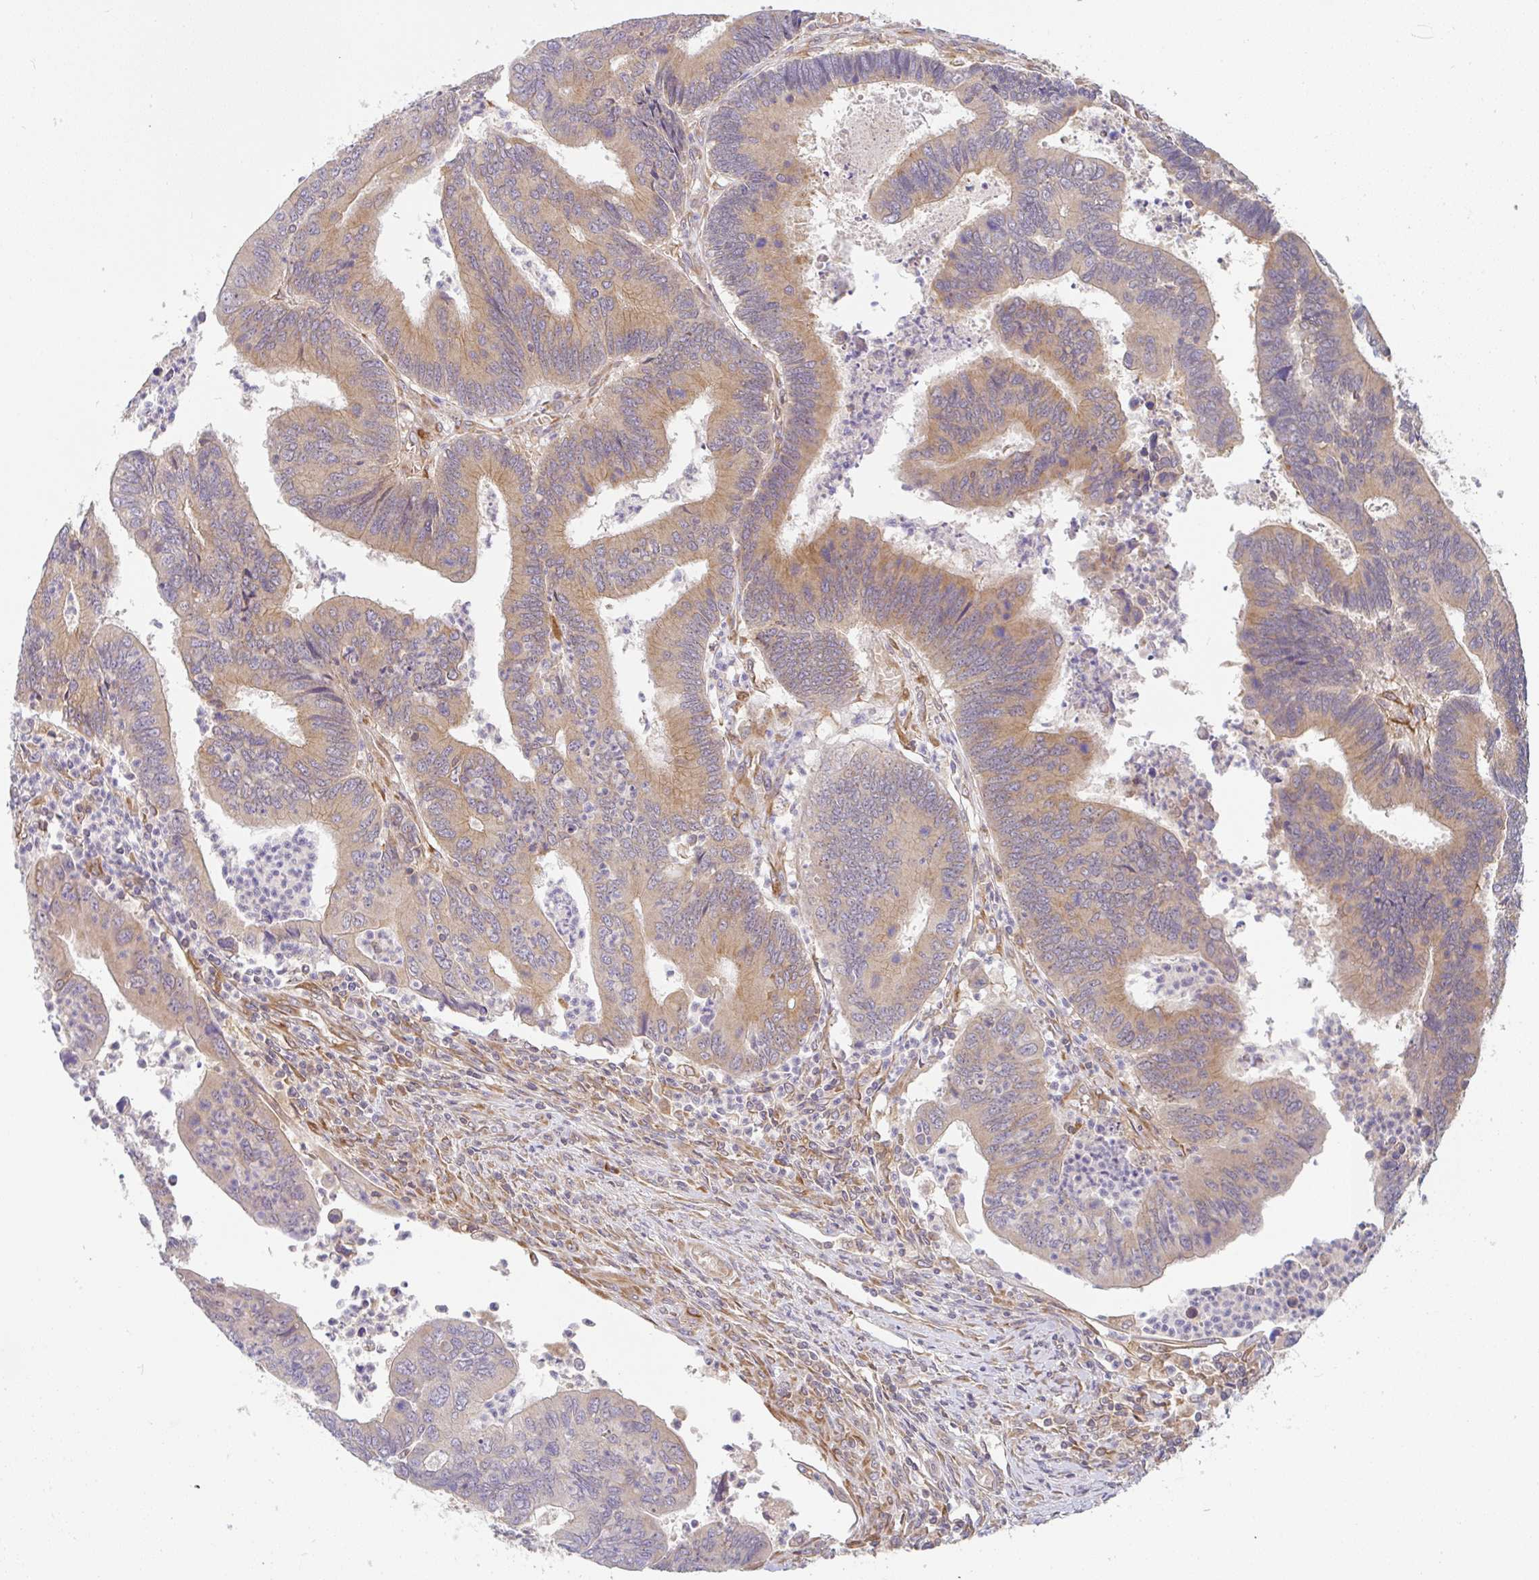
{"staining": {"intensity": "moderate", "quantity": ">75%", "location": "cytoplasmic/membranous"}, "tissue": "colorectal cancer", "cell_type": "Tumor cells", "image_type": "cancer", "snomed": [{"axis": "morphology", "description": "Adenocarcinoma, NOS"}, {"axis": "topography", "description": "Colon"}], "caption": "This is a micrograph of immunohistochemistry (IHC) staining of adenocarcinoma (colorectal), which shows moderate positivity in the cytoplasmic/membranous of tumor cells.", "gene": "DERL2", "patient": {"sex": "female", "age": 67}}